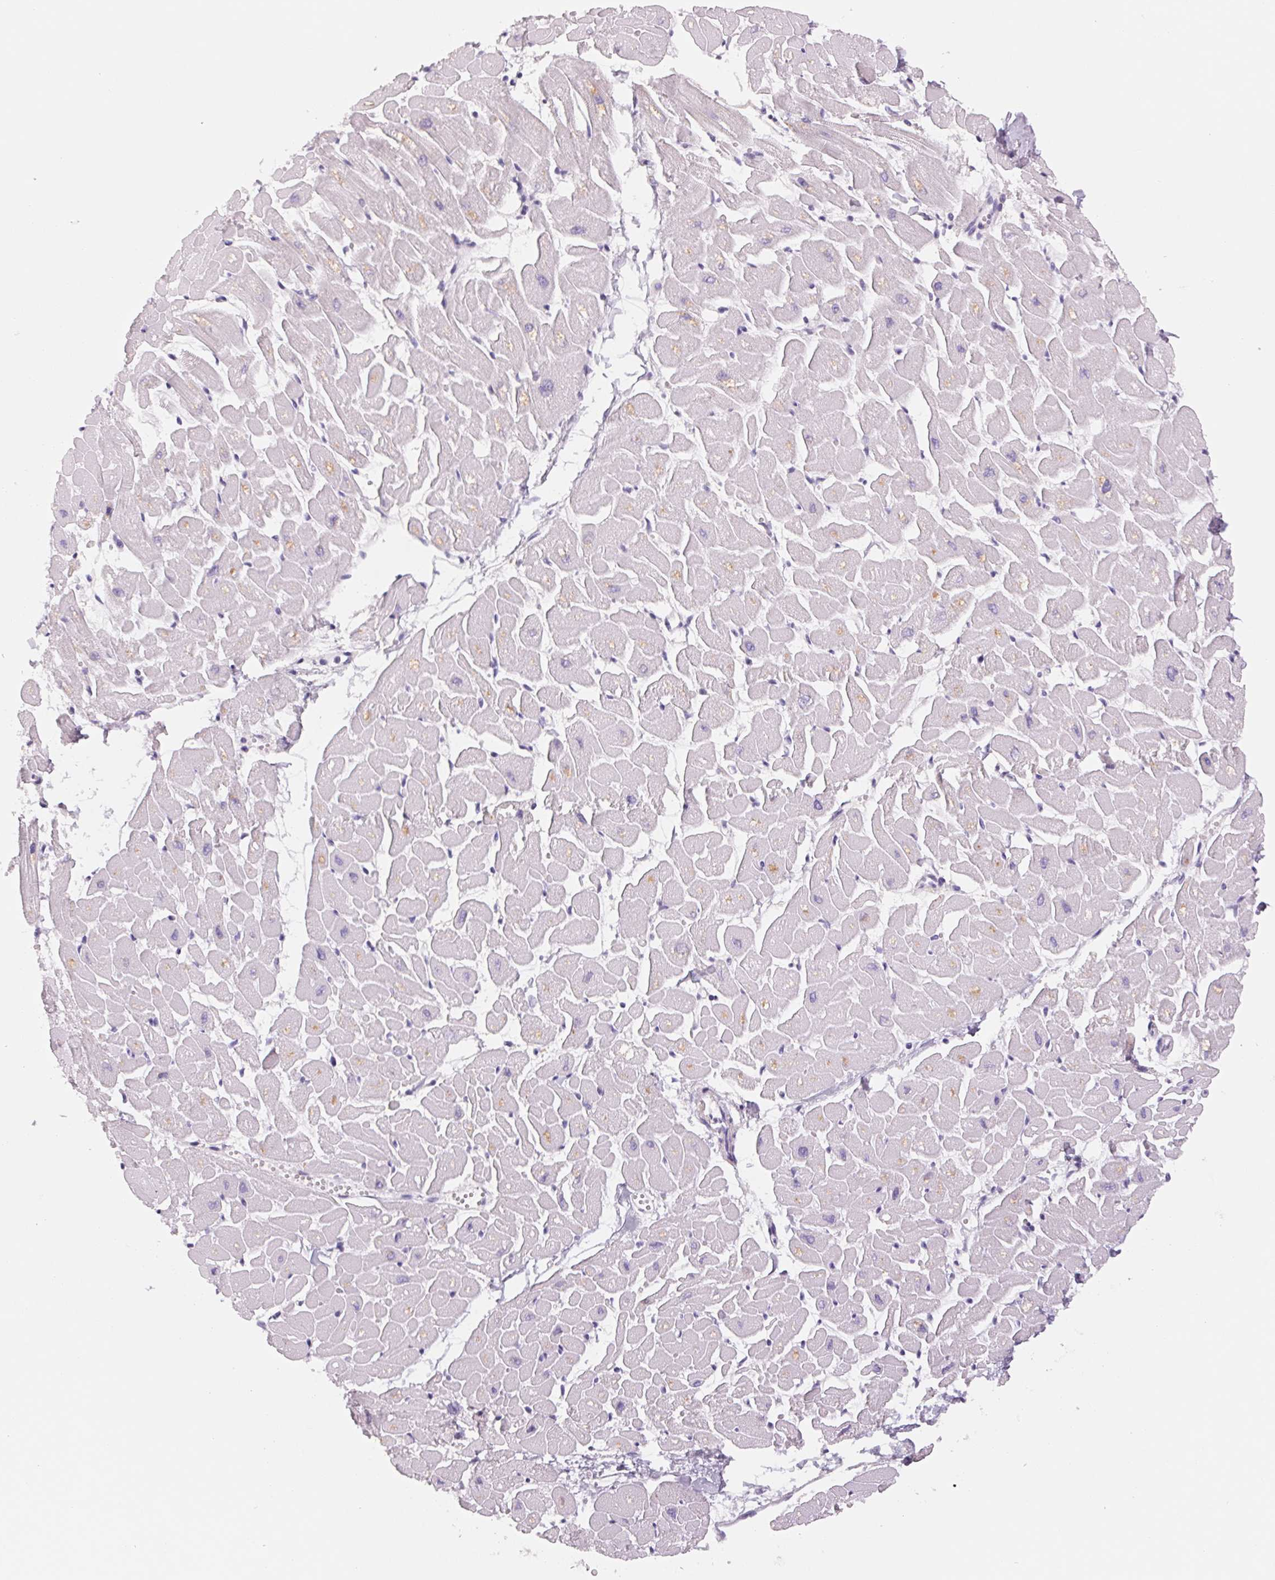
{"staining": {"intensity": "weak", "quantity": "<25%", "location": "cytoplasmic/membranous"}, "tissue": "heart muscle", "cell_type": "Cardiomyocytes", "image_type": "normal", "snomed": [{"axis": "morphology", "description": "Normal tissue, NOS"}, {"axis": "topography", "description": "Heart"}], "caption": "Cardiomyocytes show no significant protein expression in benign heart muscle. The staining was performed using DAB to visualize the protein expression in brown, while the nuclei were stained in blue with hematoxylin (Magnification: 20x).", "gene": "GALNT7", "patient": {"sex": "male", "age": 57}}